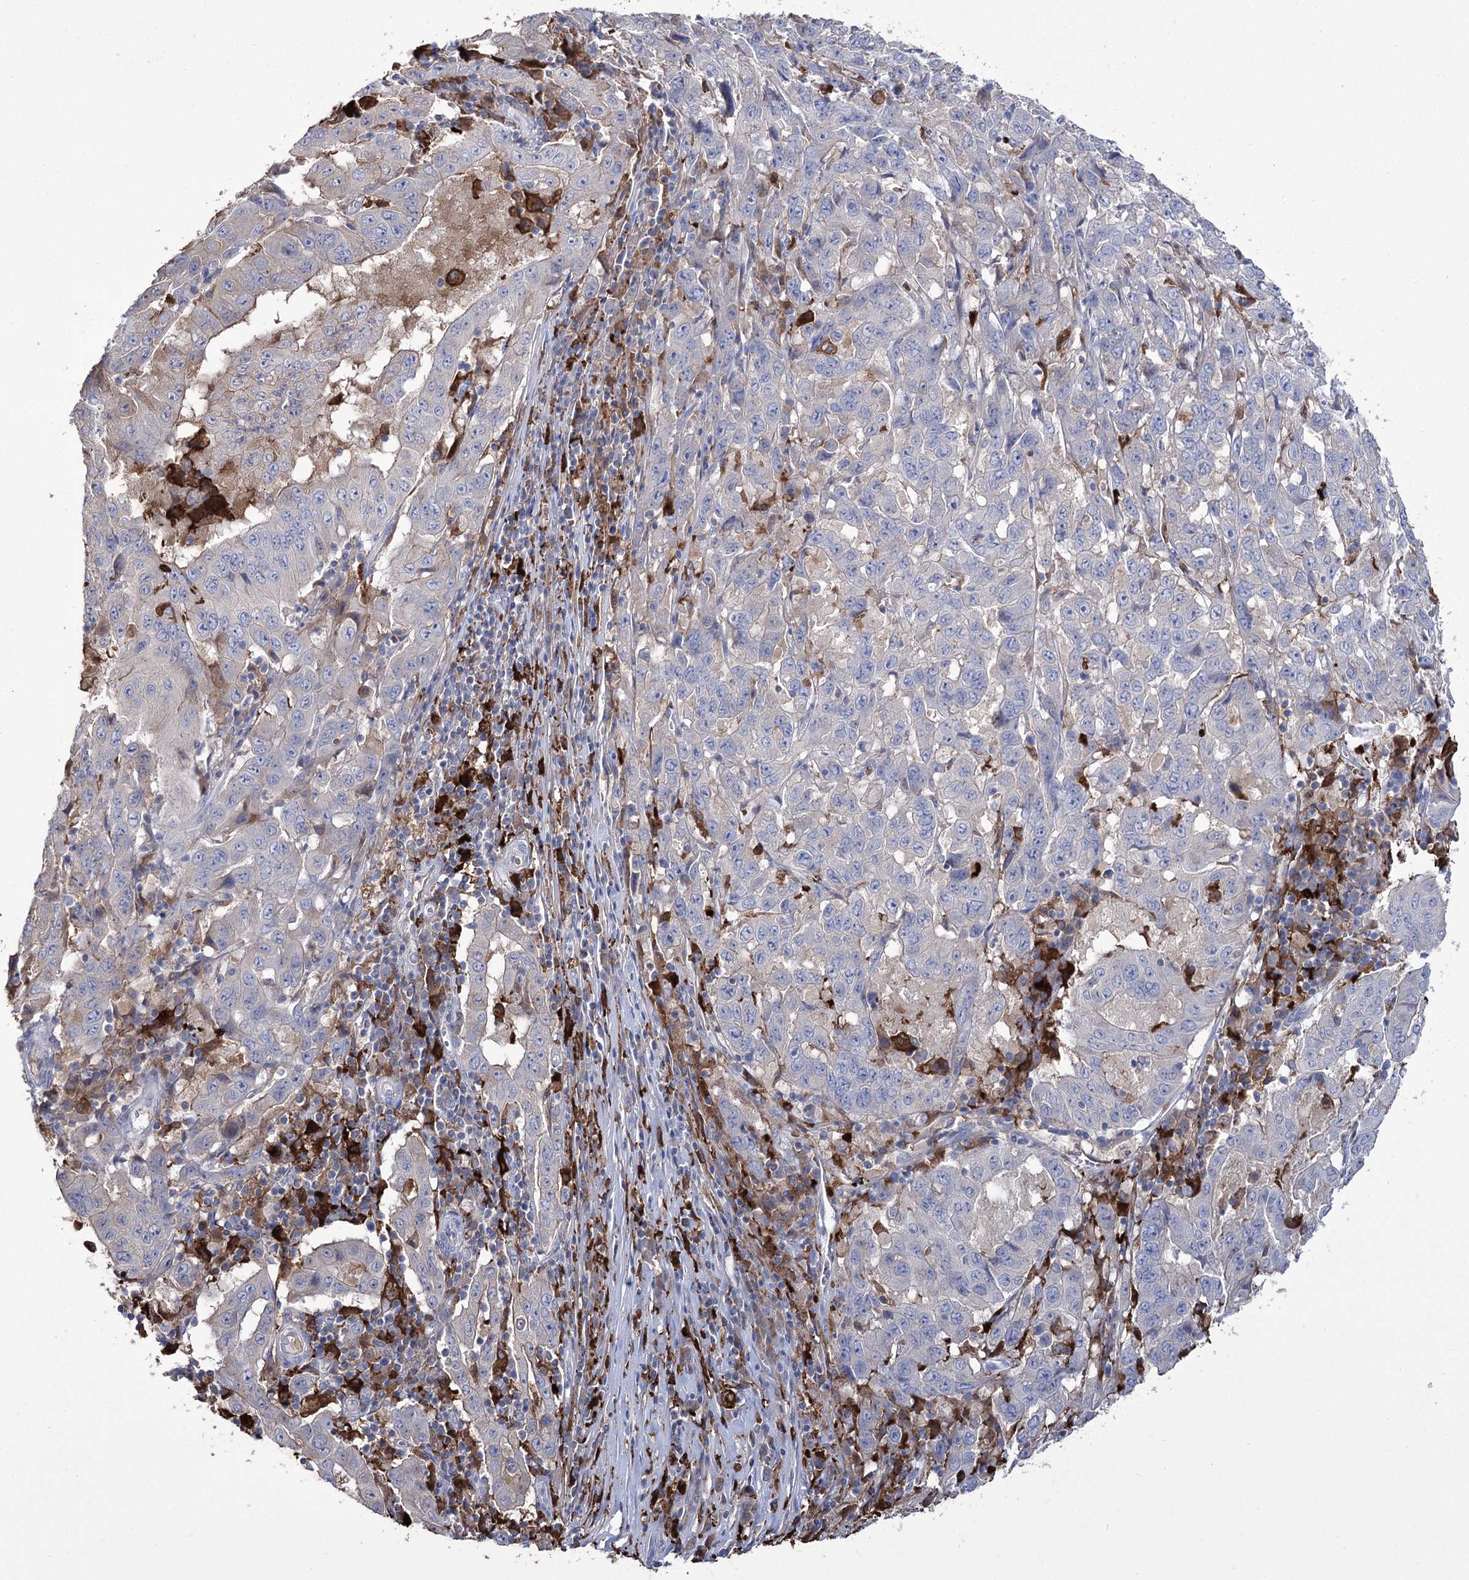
{"staining": {"intensity": "negative", "quantity": "none", "location": "none"}, "tissue": "pancreatic cancer", "cell_type": "Tumor cells", "image_type": "cancer", "snomed": [{"axis": "morphology", "description": "Adenocarcinoma, NOS"}, {"axis": "topography", "description": "Pancreas"}], "caption": "Immunohistochemistry histopathology image of neoplastic tissue: human pancreatic cancer stained with DAB (3,3'-diaminobenzidine) reveals no significant protein expression in tumor cells.", "gene": "ZNF622", "patient": {"sex": "male", "age": 63}}